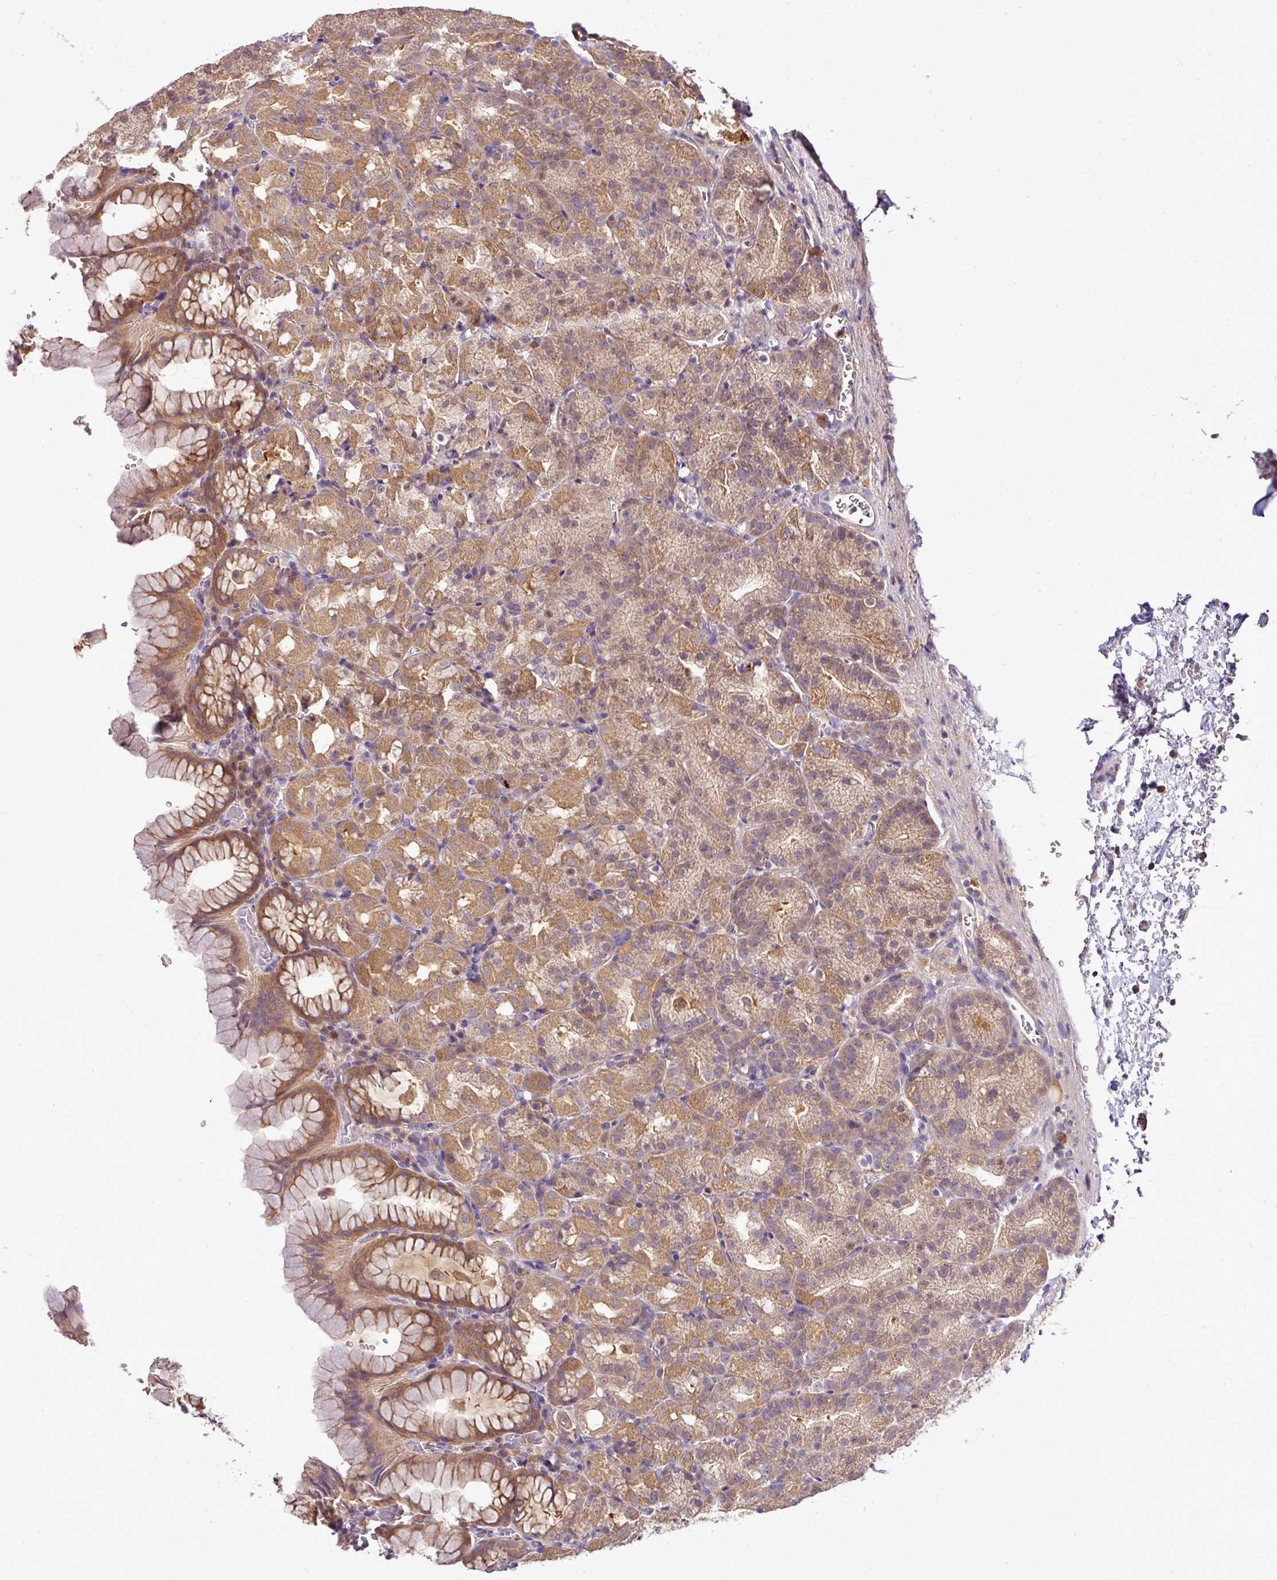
{"staining": {"intensity": "moderate", "quantity": ">75%", "location": "cytoplasmic/membranous"}, "tissue": "stomach", "cell_type": "Glandular cells", "image_type": "normal", "snomed": [{"axis": "morphology", "description": "Normal tissue, NOS"}, {"axis": "topography", "description": "Stomach, upper"}], "caption": "Immunohistochemical staining of normal human stomach exhibits >75% levels of moderate cytoplasmic/membranous protein expression in about >75% of glandular cells. The protein is shown in brown color, while the nuclei are stained blue.", "gene": "TMEM107", "patient": {"sex": "female", "age": 81}}